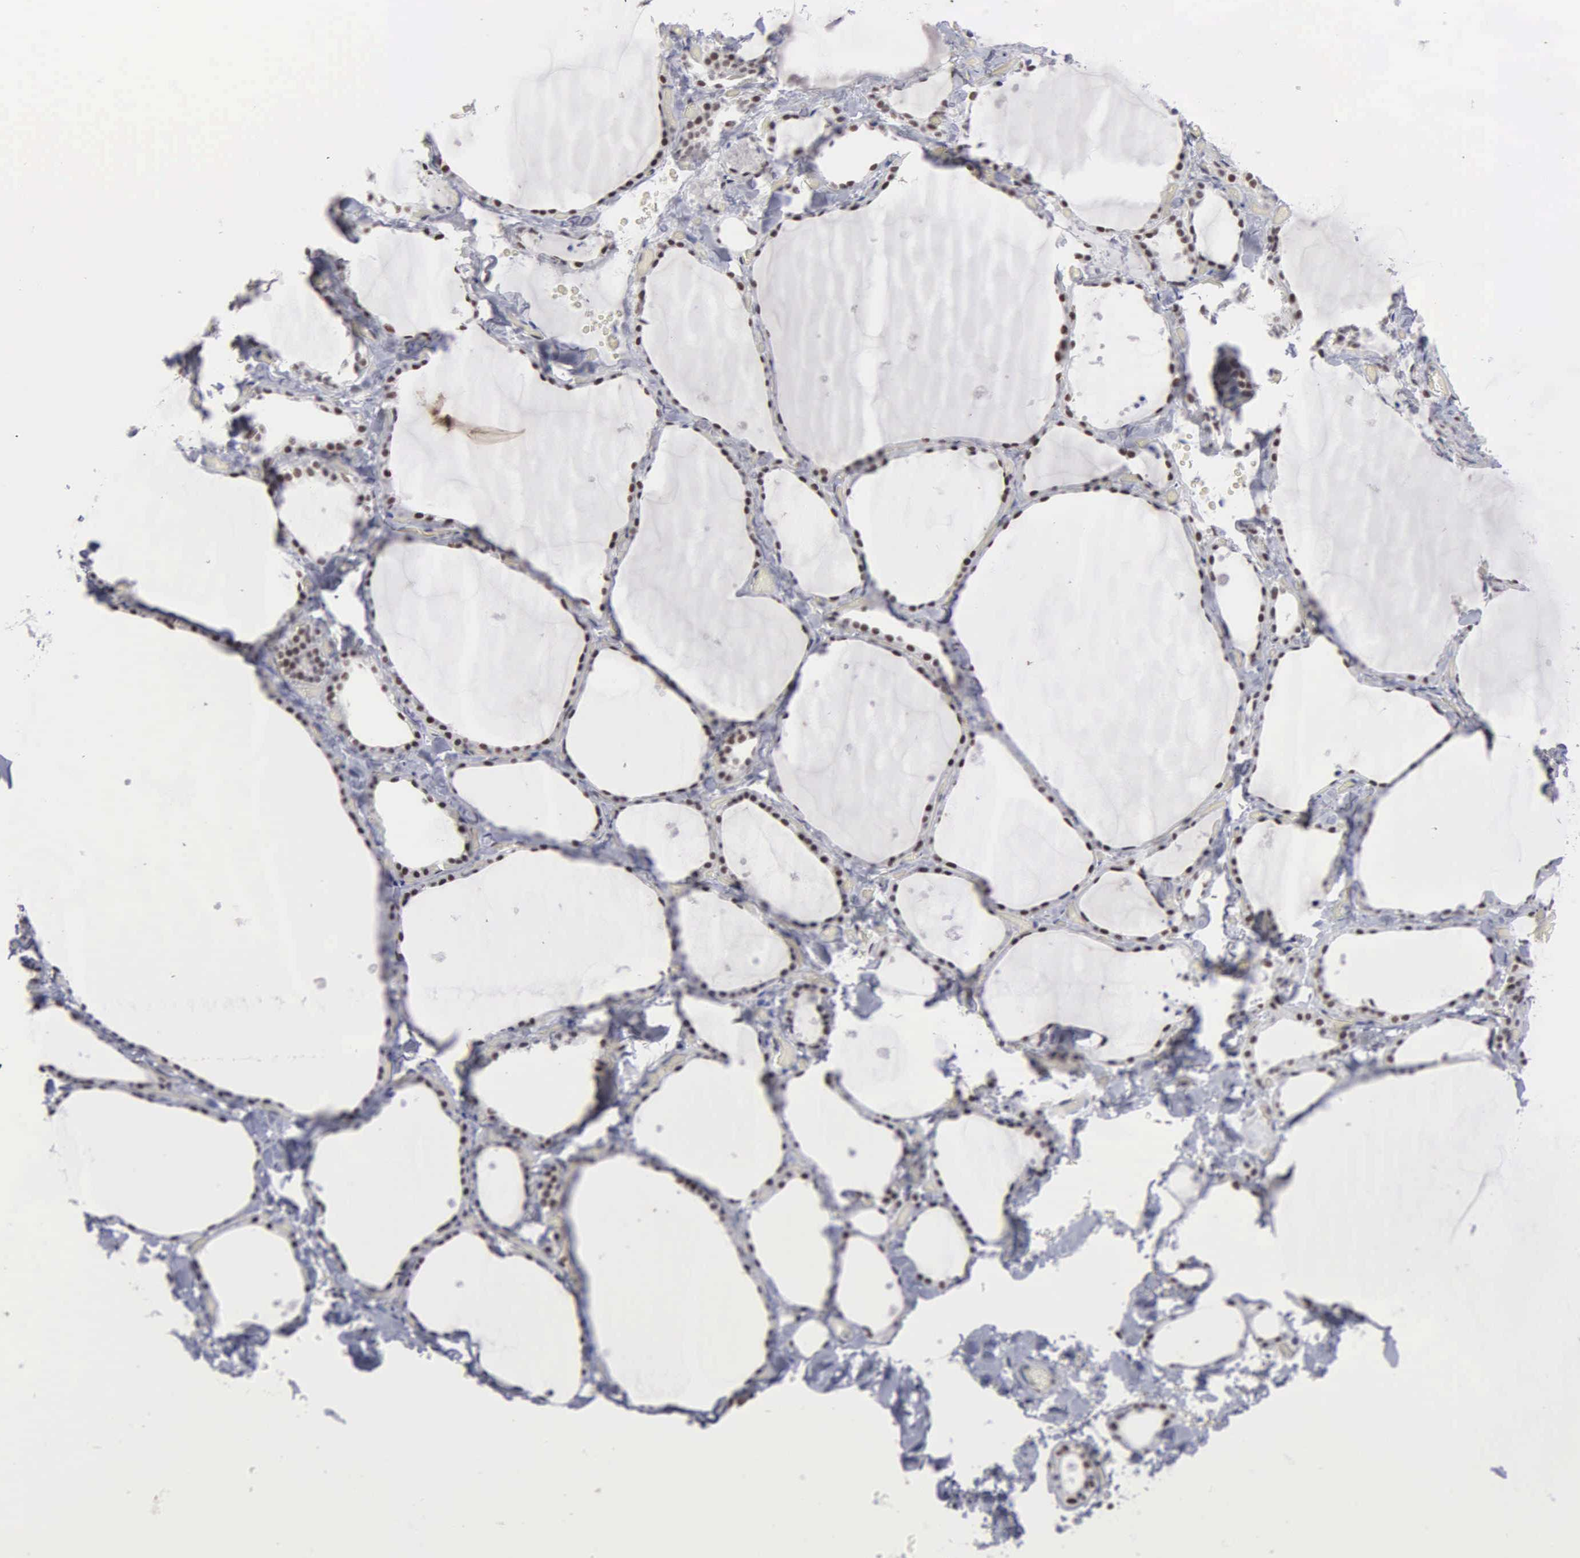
{"staining": {"intensity": "strong", "quantity": ">75%", "location": "nuclear"}, "tissue": "thyroid gland", "cell_type": "Glandular cells", "image_type": "normal", "snomed": [{"axis": "morphology", "description": "Normal tissue, NOS"}, {"axis": "topography", "description": "Thyroid gland"}], "caption": "Human thyroid gland stained for a protein (brown) reveals strong nuclear positive expression in approximately >75% of glandular cells.", "gene": "KIAA0586", "patient": {"sex": "male", "age": 34}}